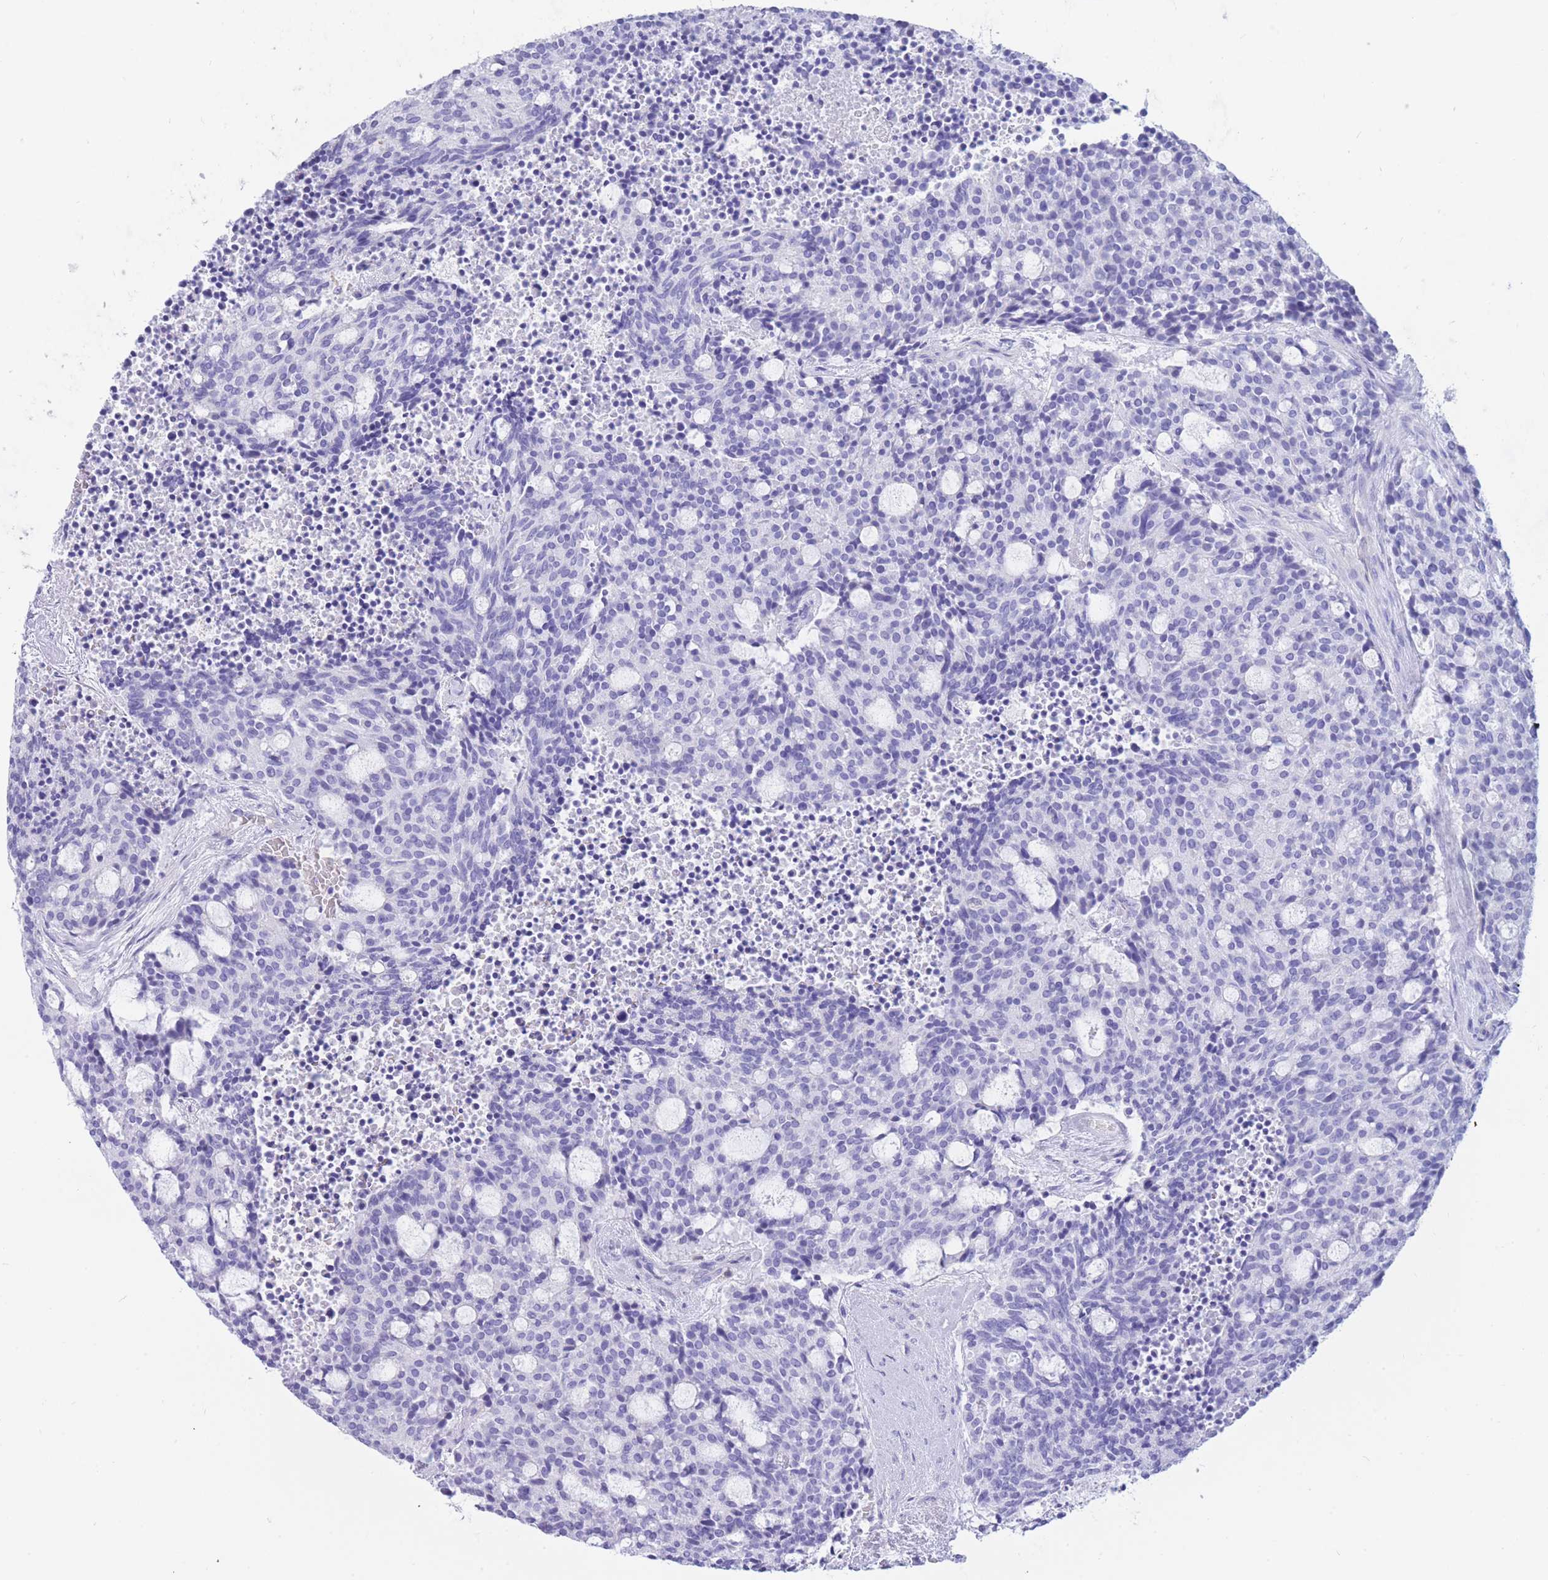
{"staining": {"intensity": "negative", "quantity": "none", "location": "none"}, "tissue": "carcinoid", "cell_type": "Tumor cells", "image_type": "cancer", "snomed": [{"axis": "morphology", "description": "Carcinoid, malignant, NOS"}, {"axis": "topography", "description": "Pancreas"}], "caption": "Immunohistochemical staining of human malignant carcinoid shows no significant expression in tumor cells.", "gene": "SULT1A1", "patient": {"sex": "female", "age": 54}}